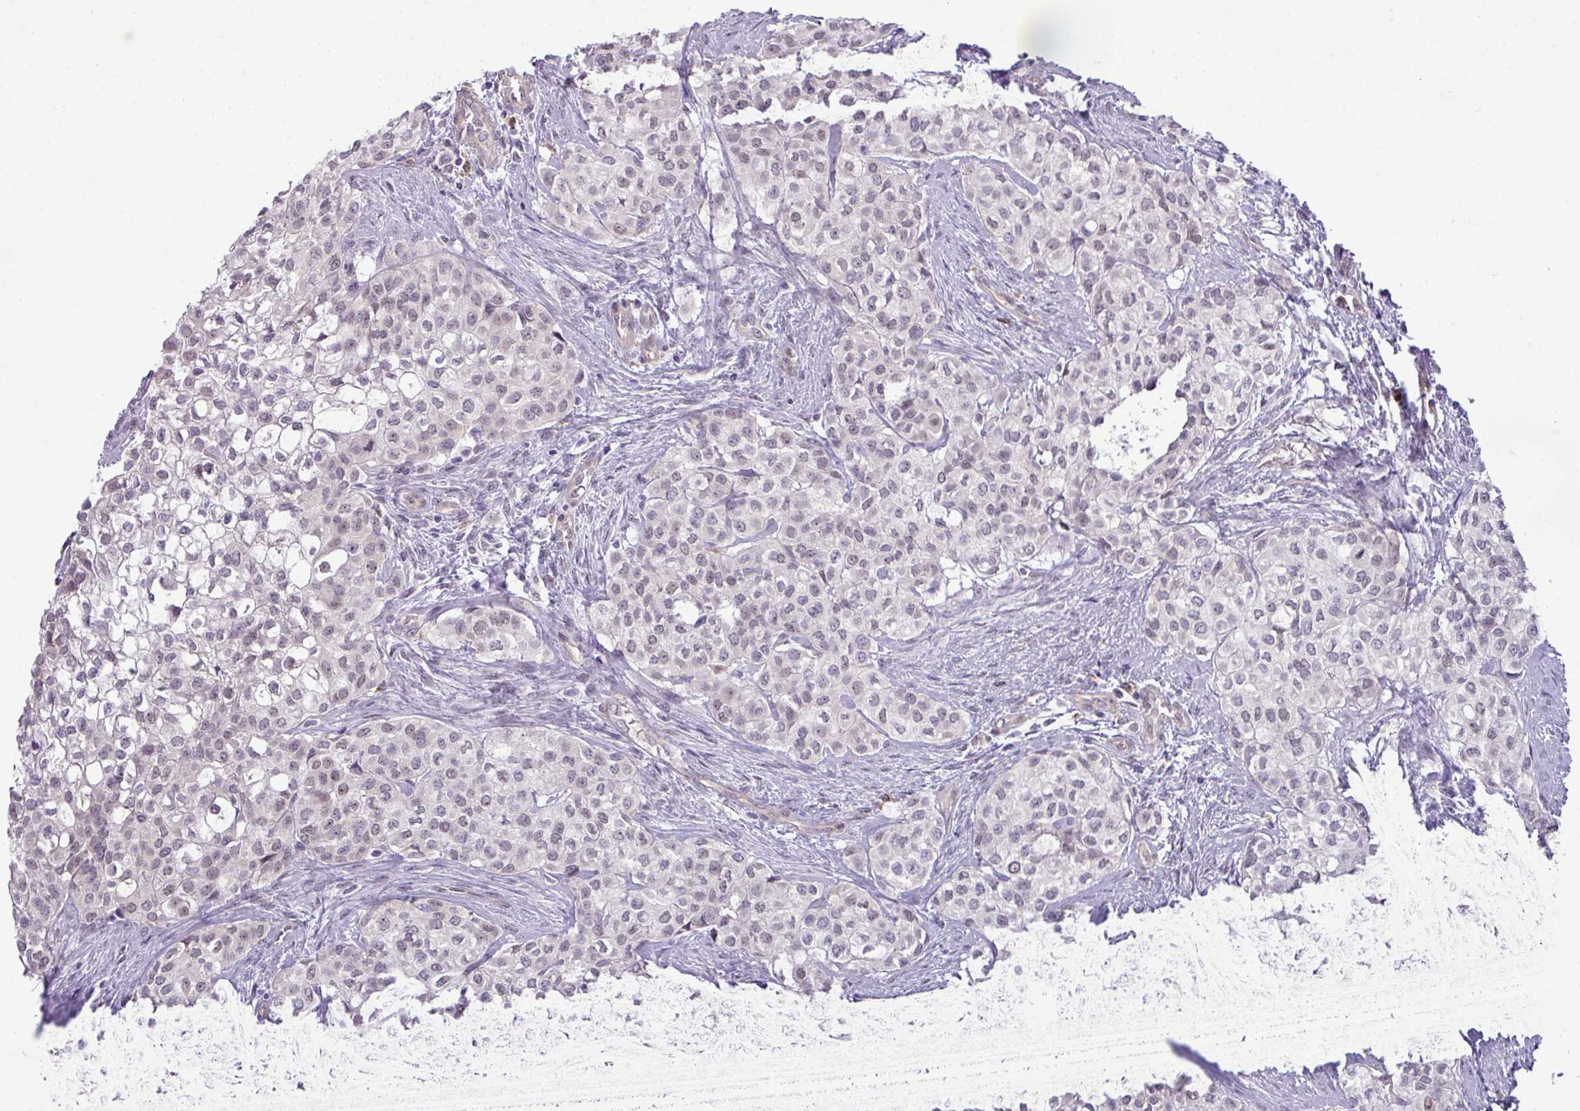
{"staining": {"intensity": "weak", "quantity": "25%-75%", "location": "nuclear"}, "tissue": "head and neck cancer", "cell_type": "Tumor cells", "image_type": "cancer", "snomed": [{"axis": "morphology", "description": "Adenocarcinoma, NOS"}, {"axis": "topography", "description": "Head-Neck"}], "caption": "Head and neck cancer stained for a protein (brown) reveals weak nuclear positive positivity in about 25%-75% of tumor cells.", "gene": "MAK16", "patient": {"sex": "male", "age": 81}}